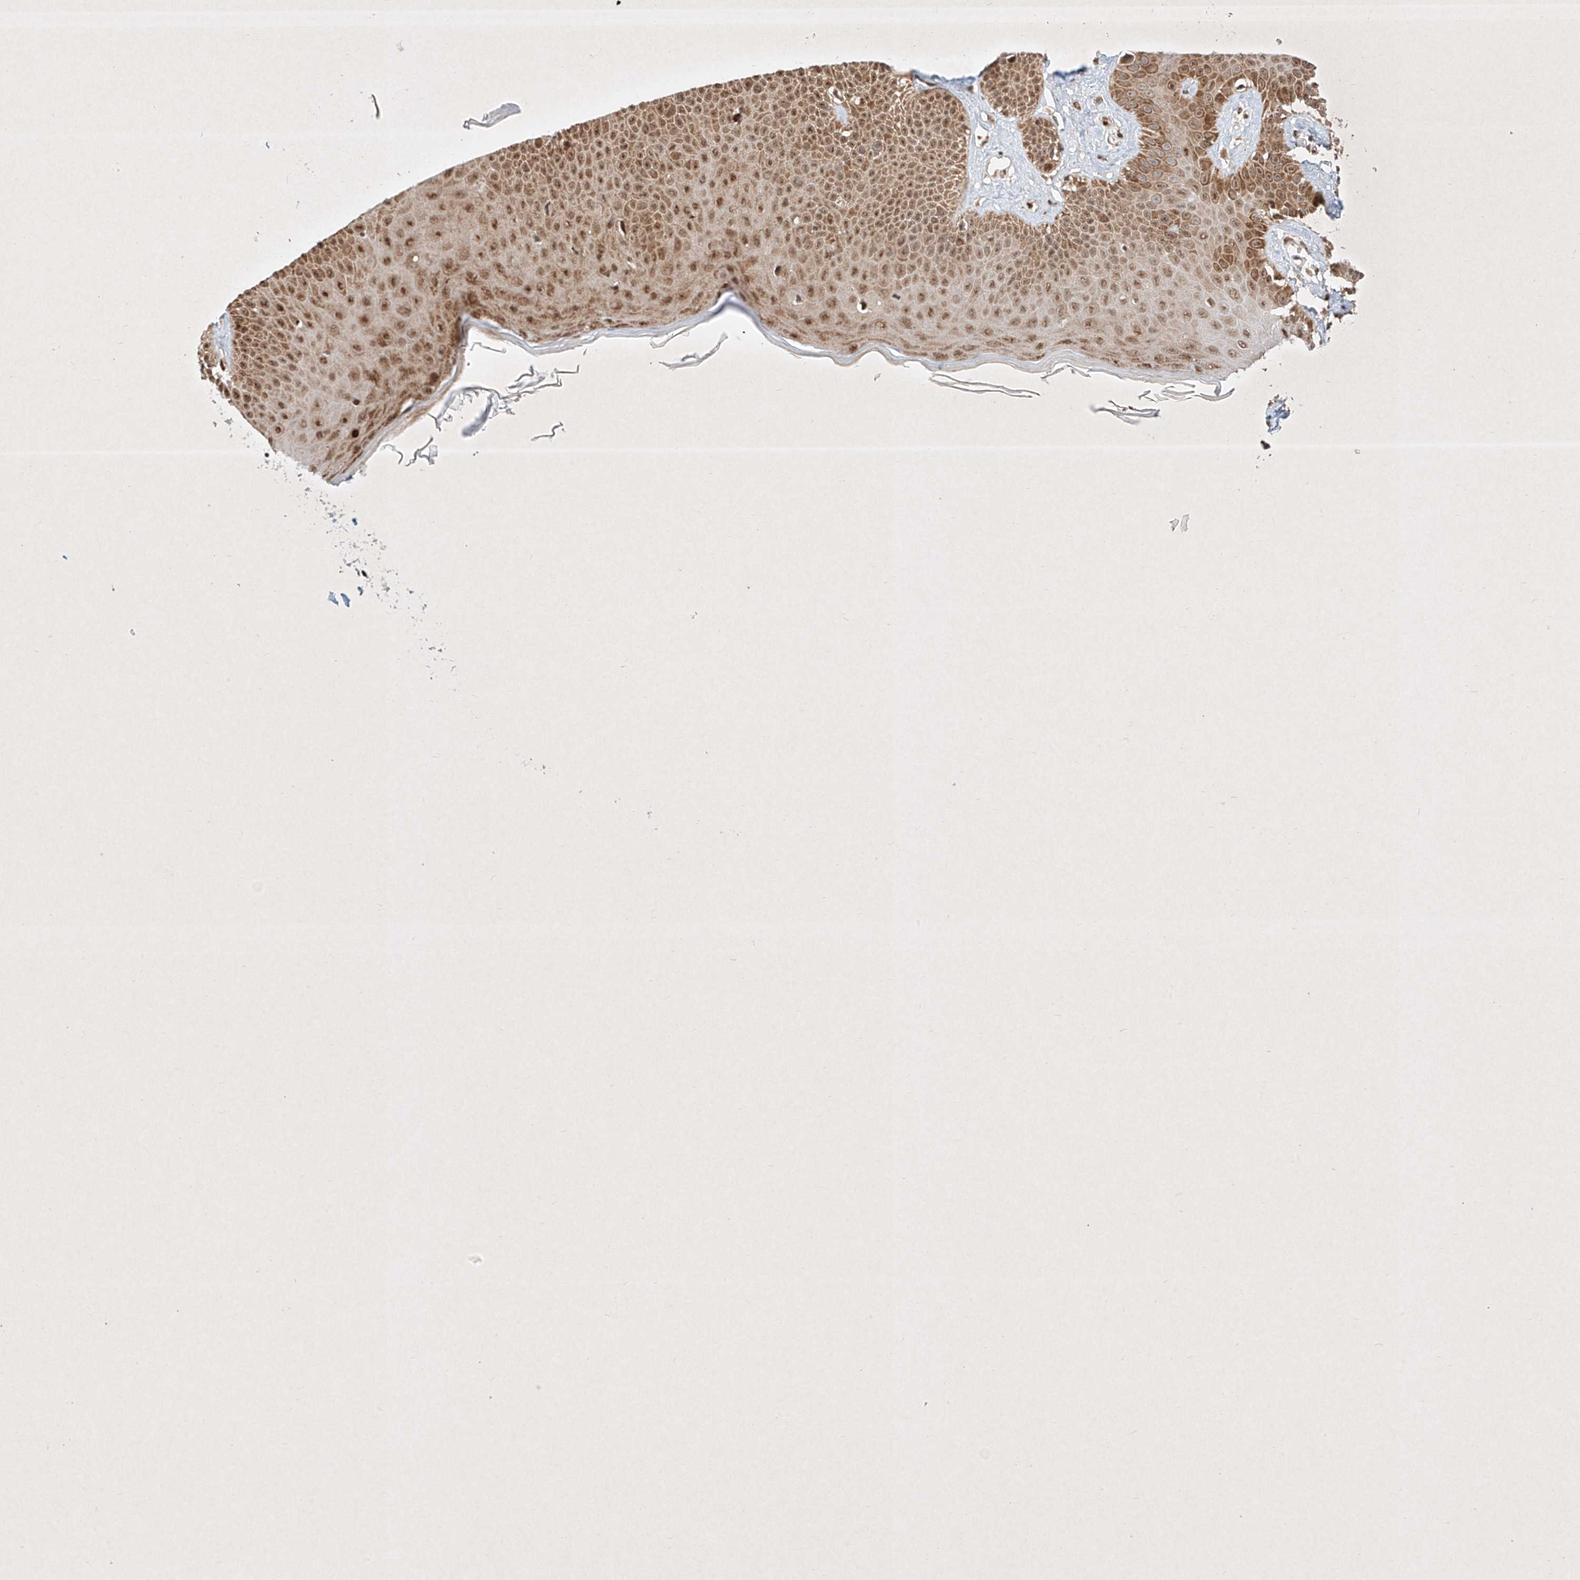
{"staining": {"intensity": "strong", "quantity": ">75%", "location": "nuclear"}, "tissue": "skin", "cell_type": "Fibroblasts", "image_type": "normal", "snomed": [{"axis": "morphology", "description": "Normal tissue, NOS"}, {"axis": "topography", "description": "Skin"}], "caption": "Immunohistochemical staining of normal human skin reveals >75% levels of strong nuclear protein staining in about >75% of fibroblasts.", "gene": "EPG5", "patient": {"sex": "male", "age": 52}}